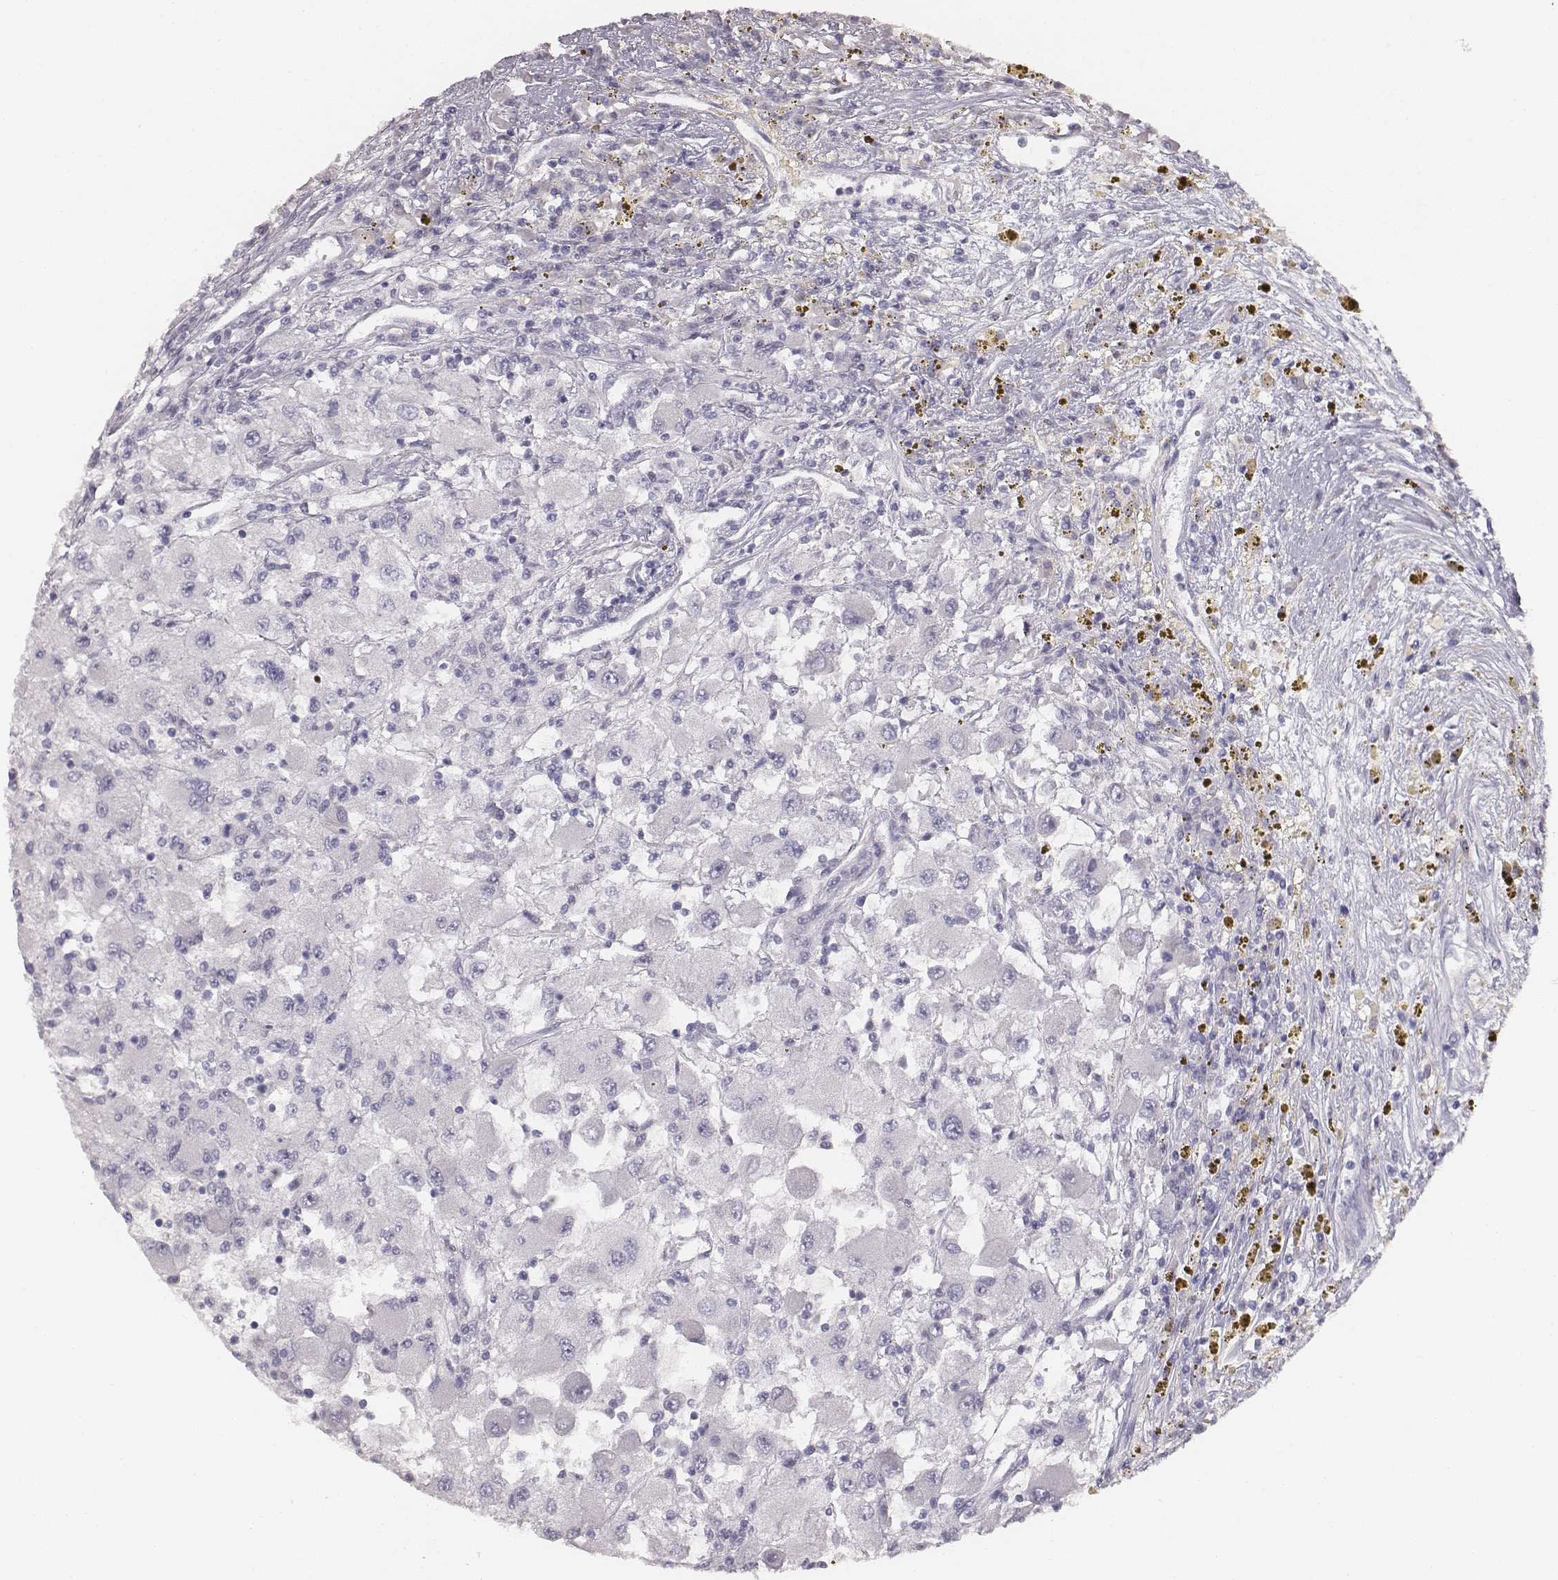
{"staining": {"intensity": "negative", "quantity": "none", "location": "none"}, "tissue": "renal cancer", "cell_type": "Tumor cells", "image_type": "cancer", "snomed": [{"axis": "morphology", "description": "Adenocarcinoma, NOS"}, {"axis": "topography", "description": "Kidney"}], "caption": "Tumor cells are negative for protein expression in human adenocarcinoma (renal).", "gene": "MYH6", "patient": {"sex": "female", "age": 67}}